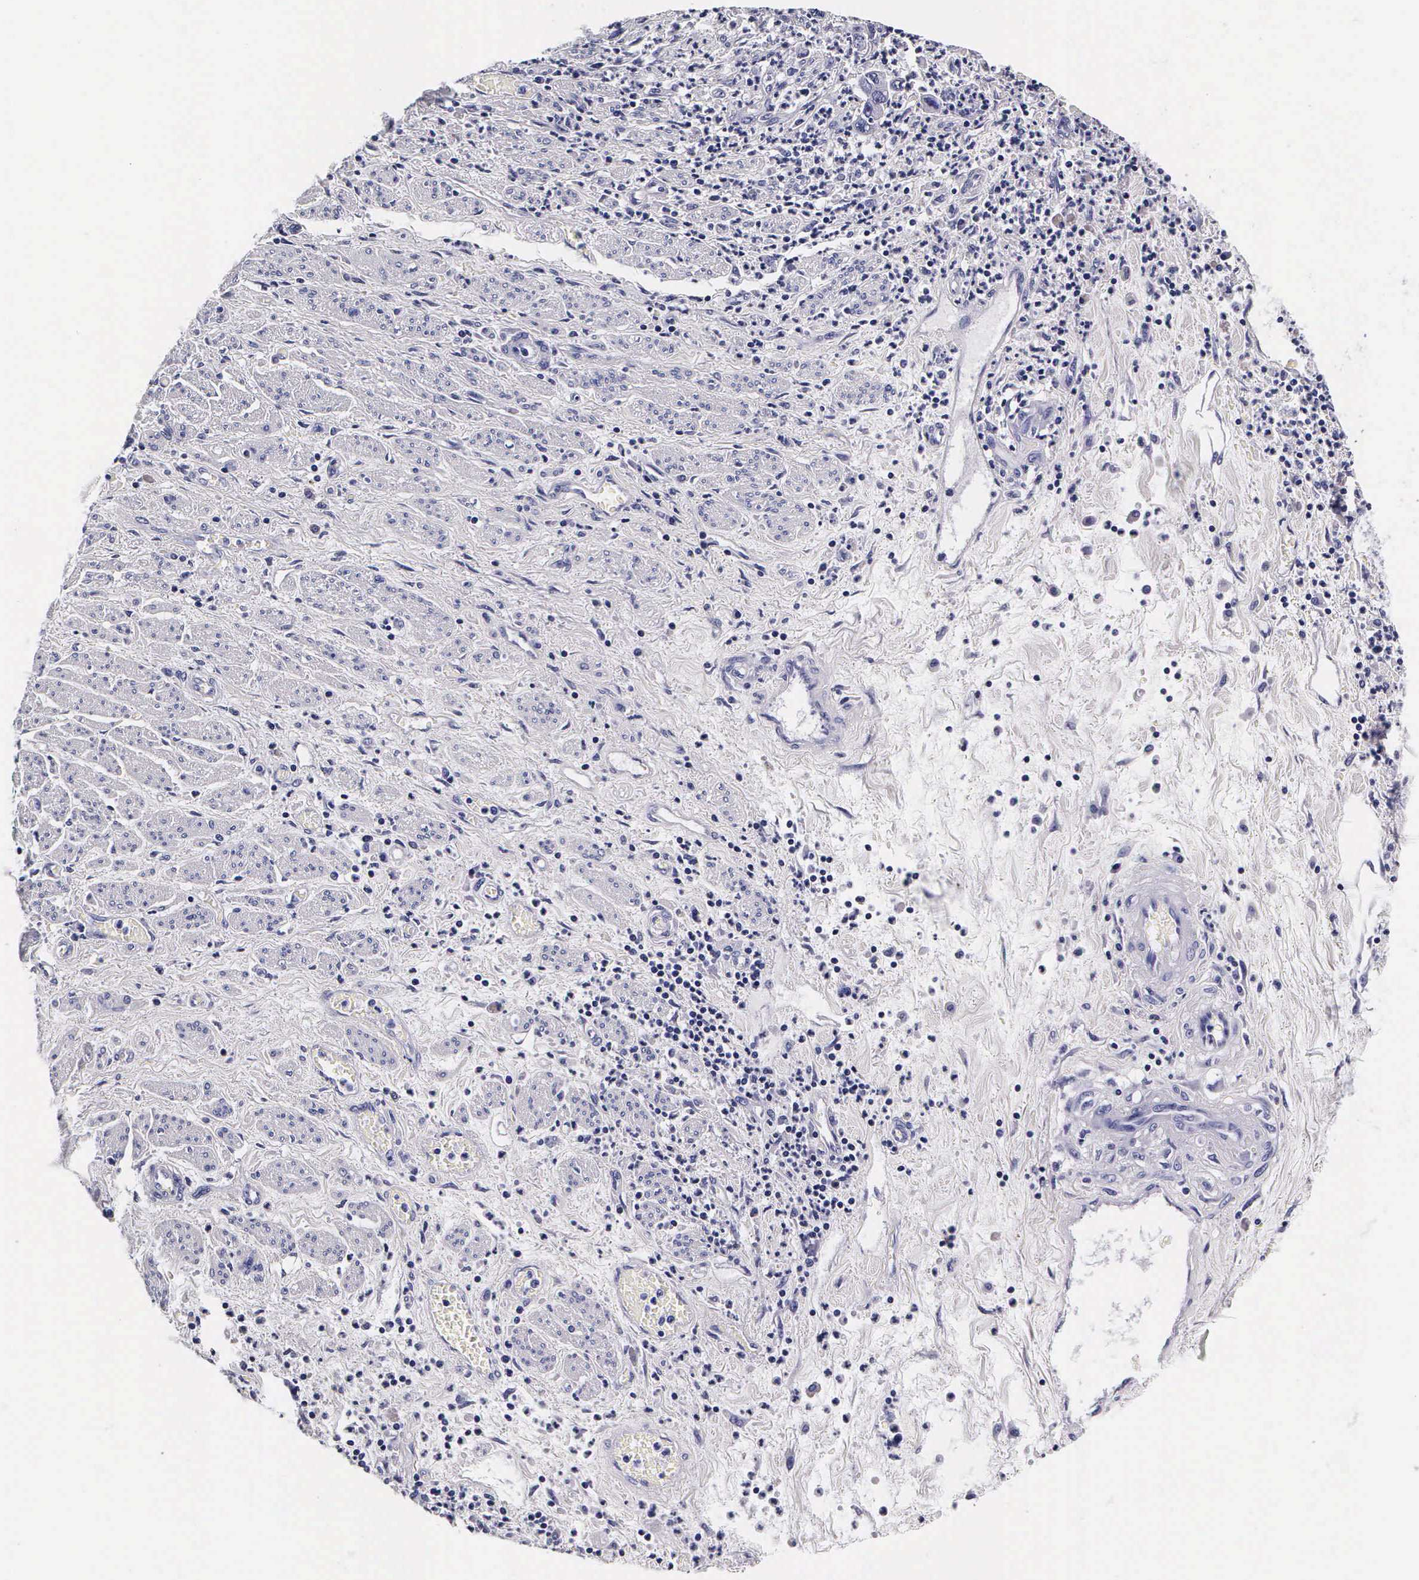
{"staining": {"intensity": "negative", "quantity": "none", "location": "none"}, "tissue": "stomach cancer", "cell_type": "Tumor cells", "image_type": "cancer", "snomed": [{"axis": "morphology", "description": "Adenocarcinoma, NOS"}, {"axis": "topography", "description": "Stomach"}], "caption": "A histopathology image of human stomach cancer (adenocarcinoma) is negative for staining in tumor cells. (Brightfield microscopy of DAB (3,3'-diaminobenzidine) immunohistochemistry at high magnification).", "gene": "IAPP", "patient": {"sex": "female", "age": 76}}